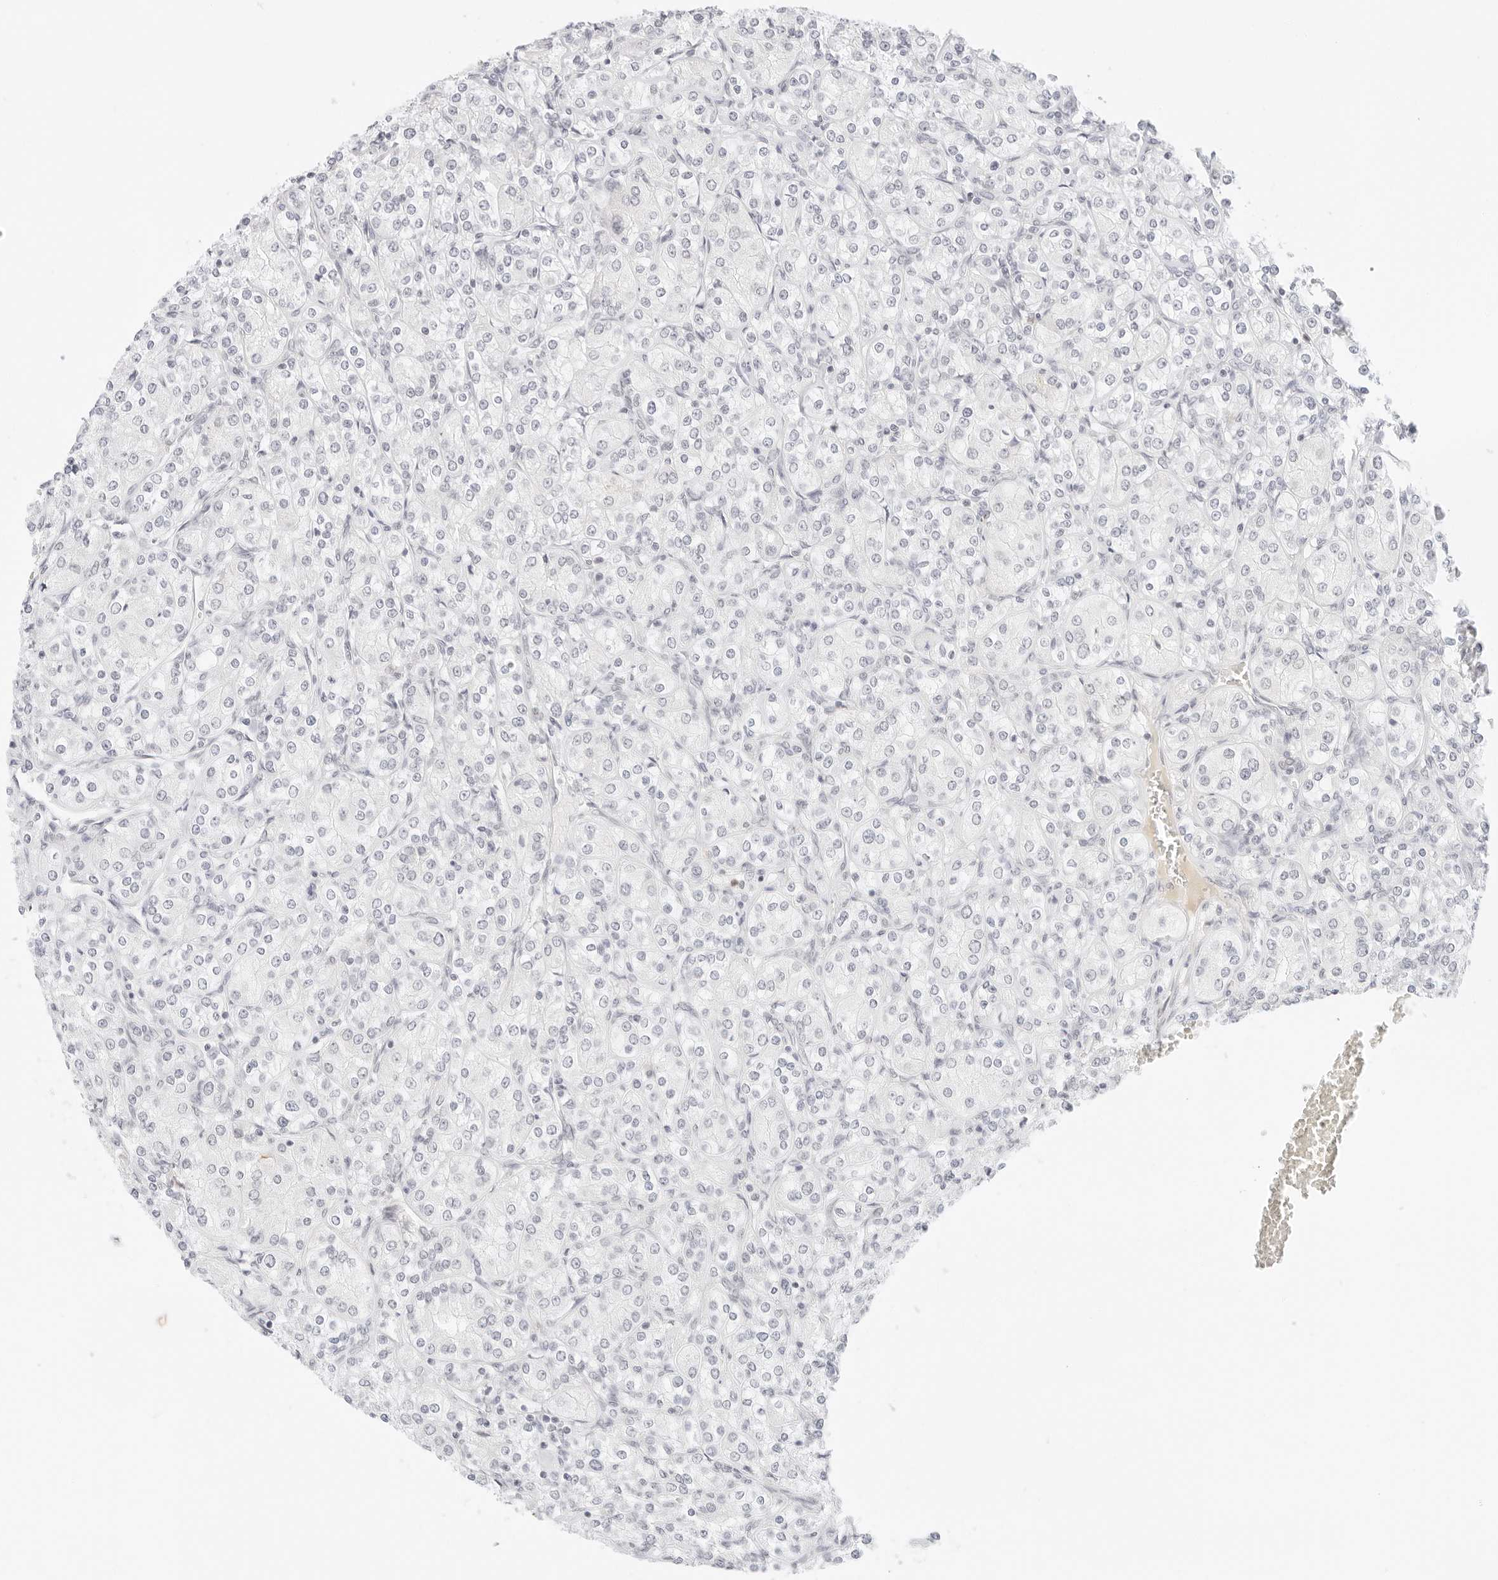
{"staining": {"intensity": "negative", "quantity": "none", "location": "none"}, "tissue": "renal cancer", "cell_type": "Tumor cells", "image_type": "cancer", "snomed": [{"axis": "morphology", "description": "Adenocarcinoma, NOS"}, {"axis": "topography", "description": "Kidney"}], "caption": "Immunohistochemistry (IHC) of adenocarcinoma (renal) exhibits no positivity in tumor cells. The staining was performed using DAB (3,3'-diaminobenzidine) to visualize the protein expression in brown, while the nuclei were stained in blue with hematoxylin (Magnification: 20x).", "gene": "POLR3C", "patient": {"sex": "male", "age": 77}}